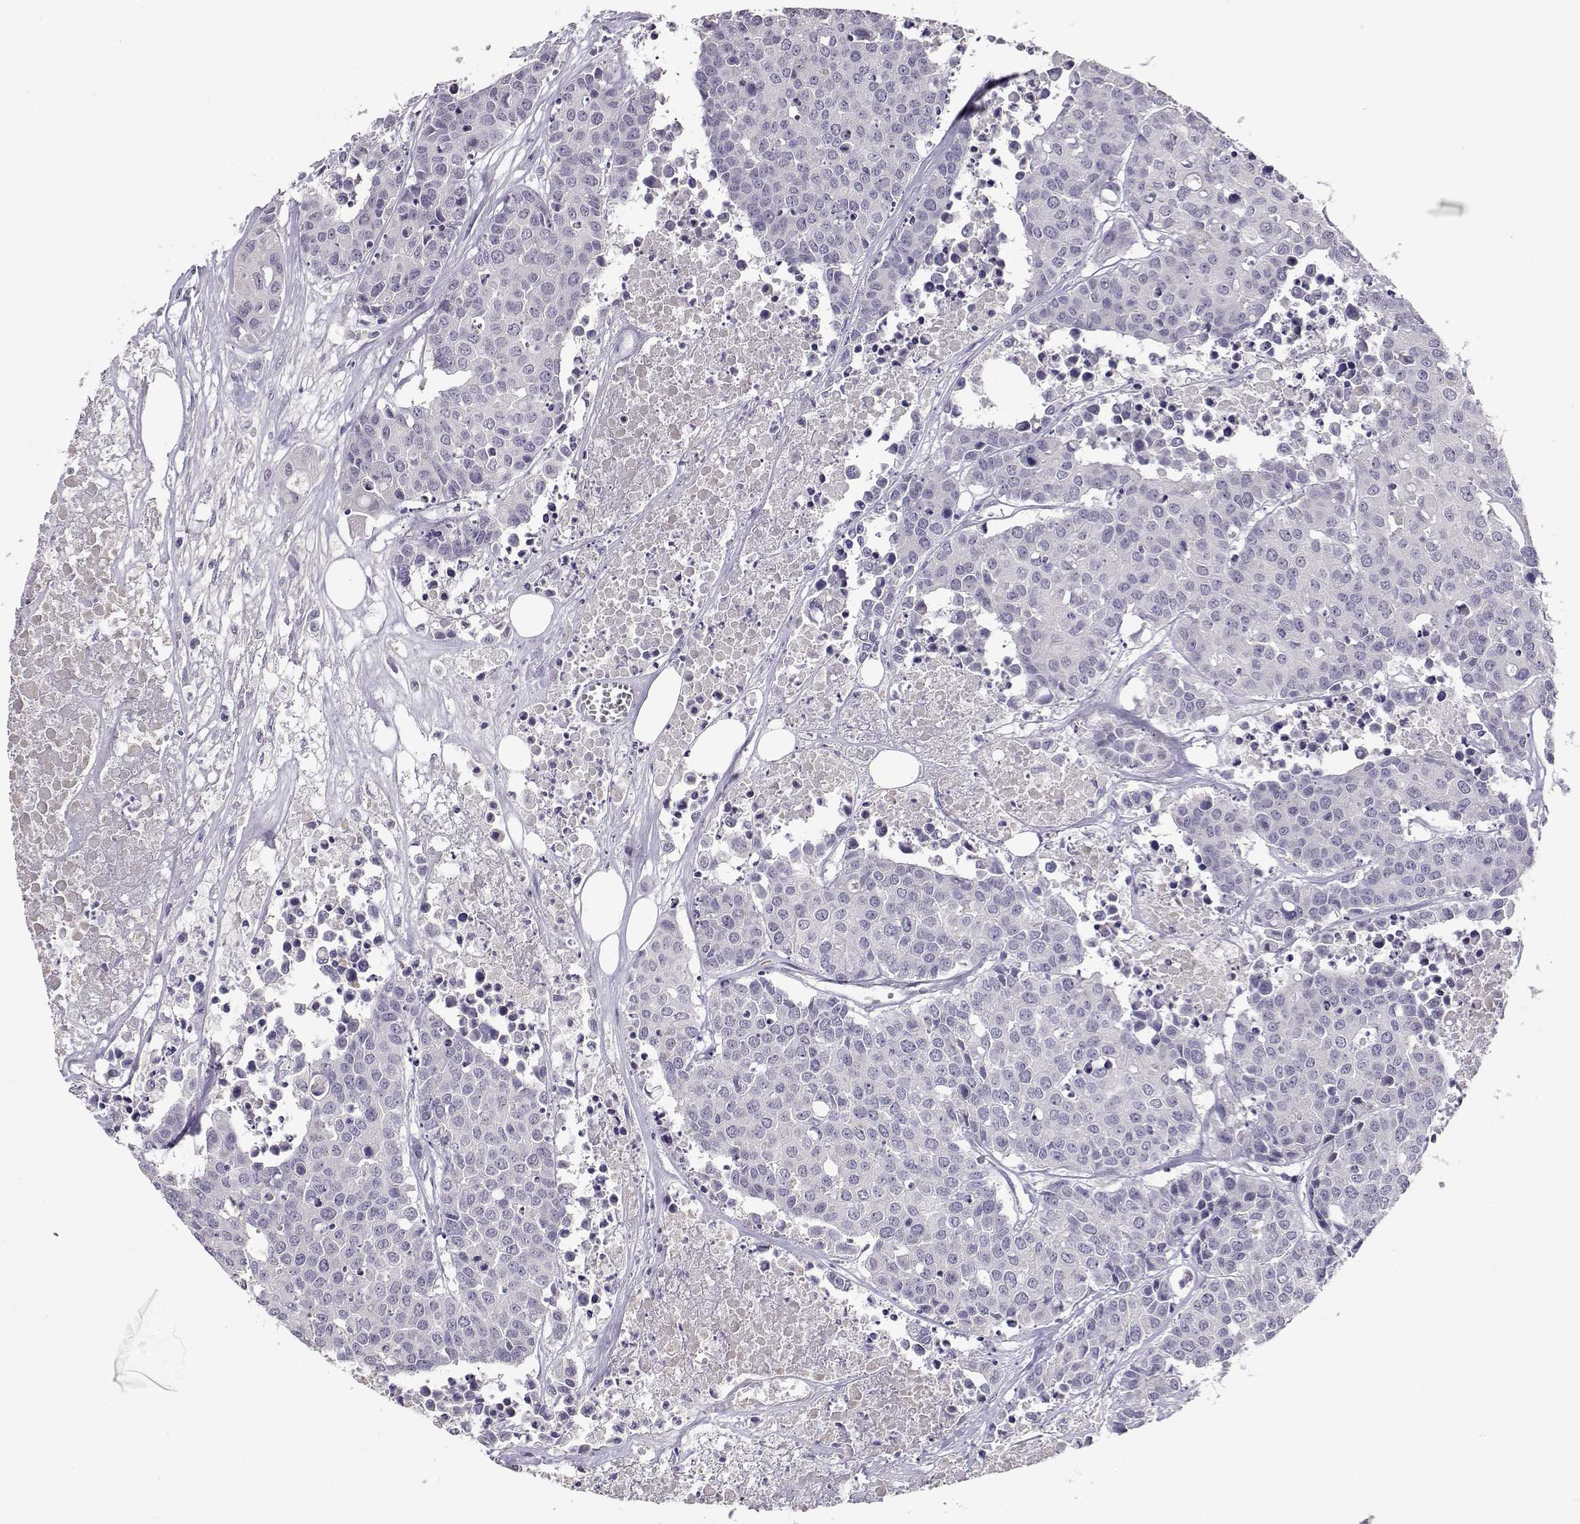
{"staining": {"intensity": "negative", "quantity": "none", "location": "none"}, "tissue": "carcinoid", "cell_type": "Tumor cells", "image_type": "cancer", "snomed": [{"axis": "morphology", "description": "Carcinoid, malignant, NOS"}, {"axis": "topography", "description": "Colon"}], "caption": "Human malignant carcinoid stained for a protein using immunohistochemistry shows no expression in tumor cells.", "gene": "RHOXF2", "patient": {"sex": "male", "age": 81}}